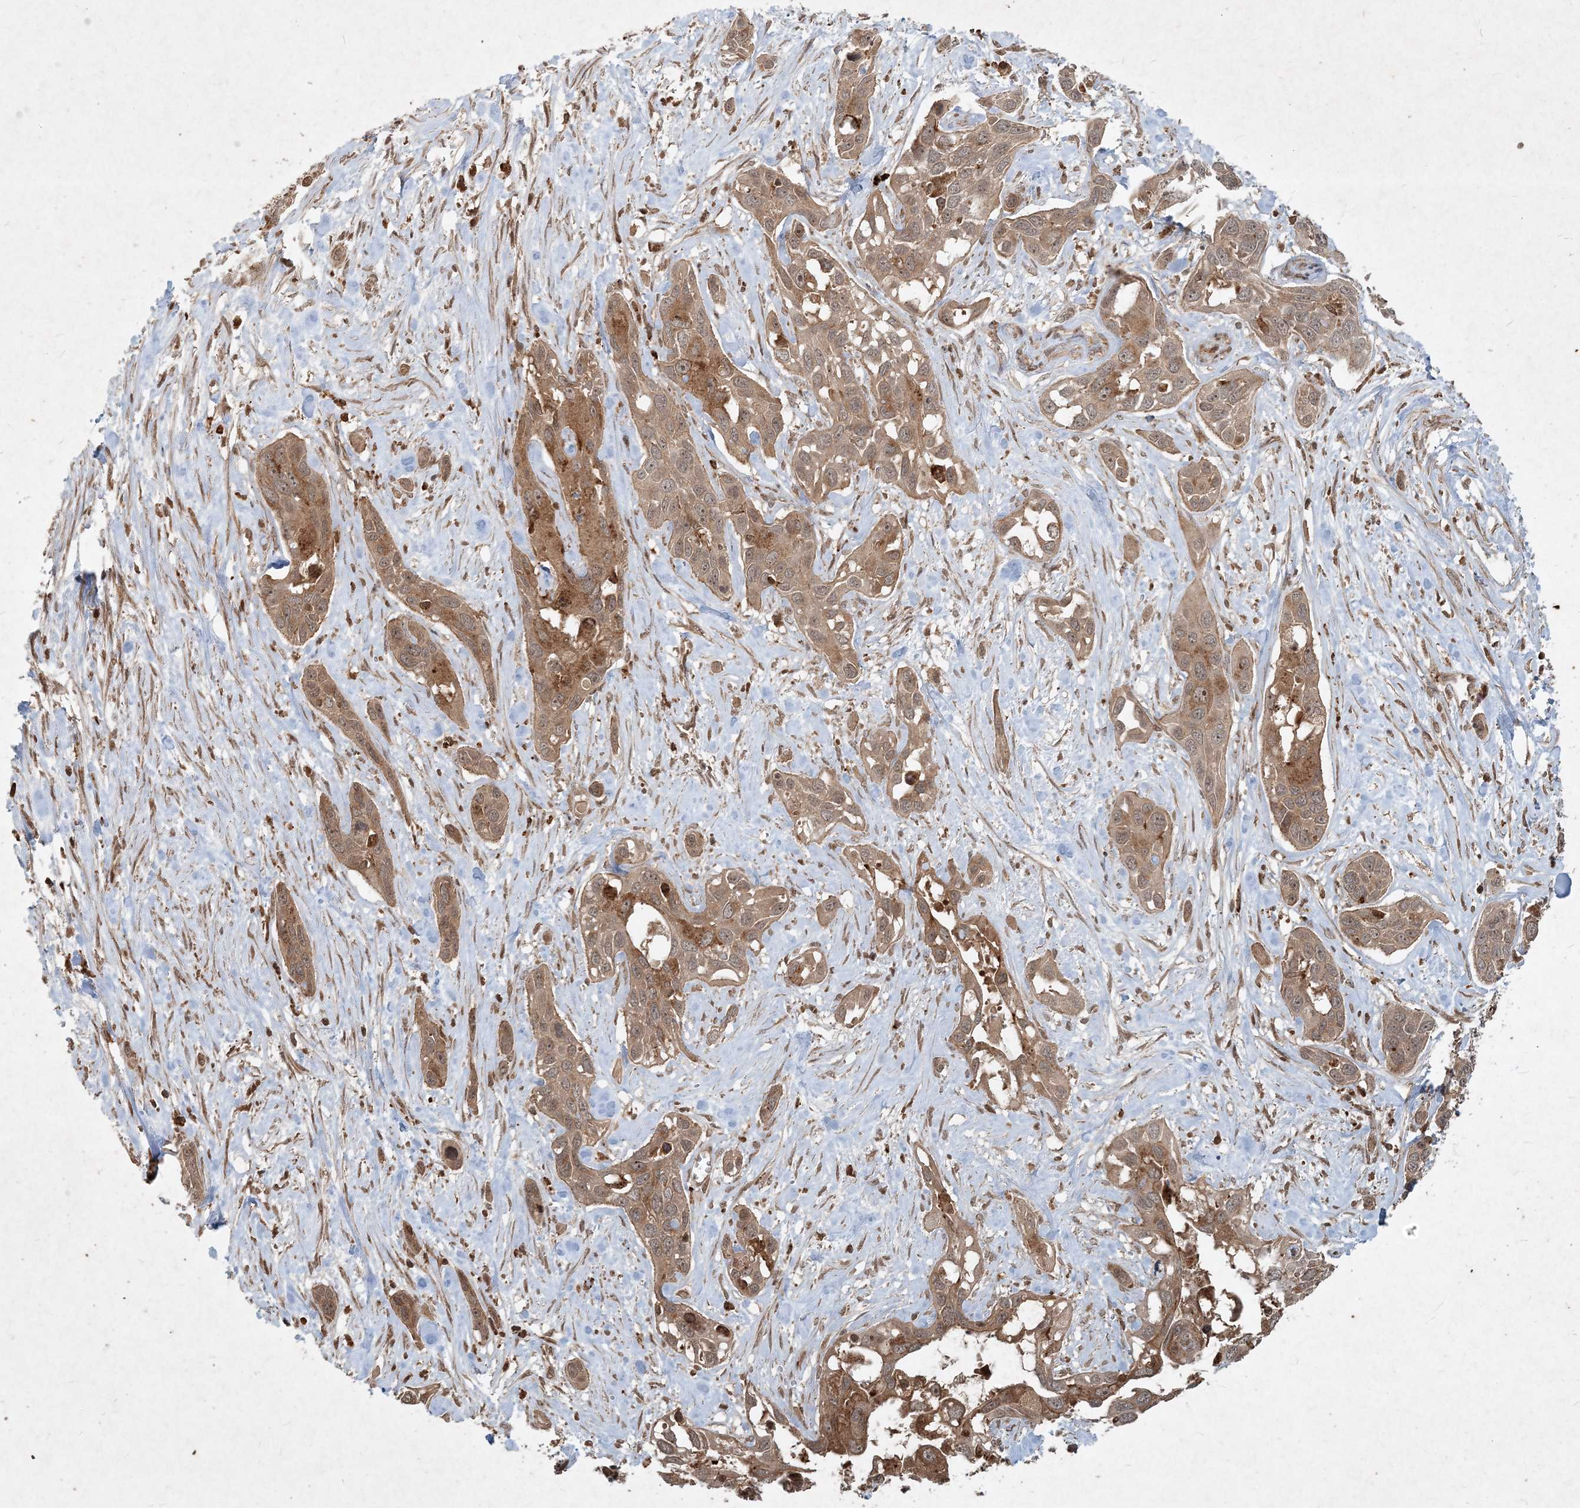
{"staining": {"intensity": "moderate", "quantity": ">75%", "location": "cytoplasmic/membranous"}, "tissue": "pancreatic cancer", "cell_type": "Tumor cells", "image_type": "cancer", "snomed": [{"axis": "morphology", "description": "Adenocarcinoma, NOS"}, {"axis": "topography", "description": "Pancreas"}], "caption": "Pancreatic cancer stained for a protein (brown) exhibits moderate cytoplasmic/membranous positive positivity in approximately >75% of tumor cells.", "gene": "NARS1", "patient": {"sex": "female", "age": 60}}